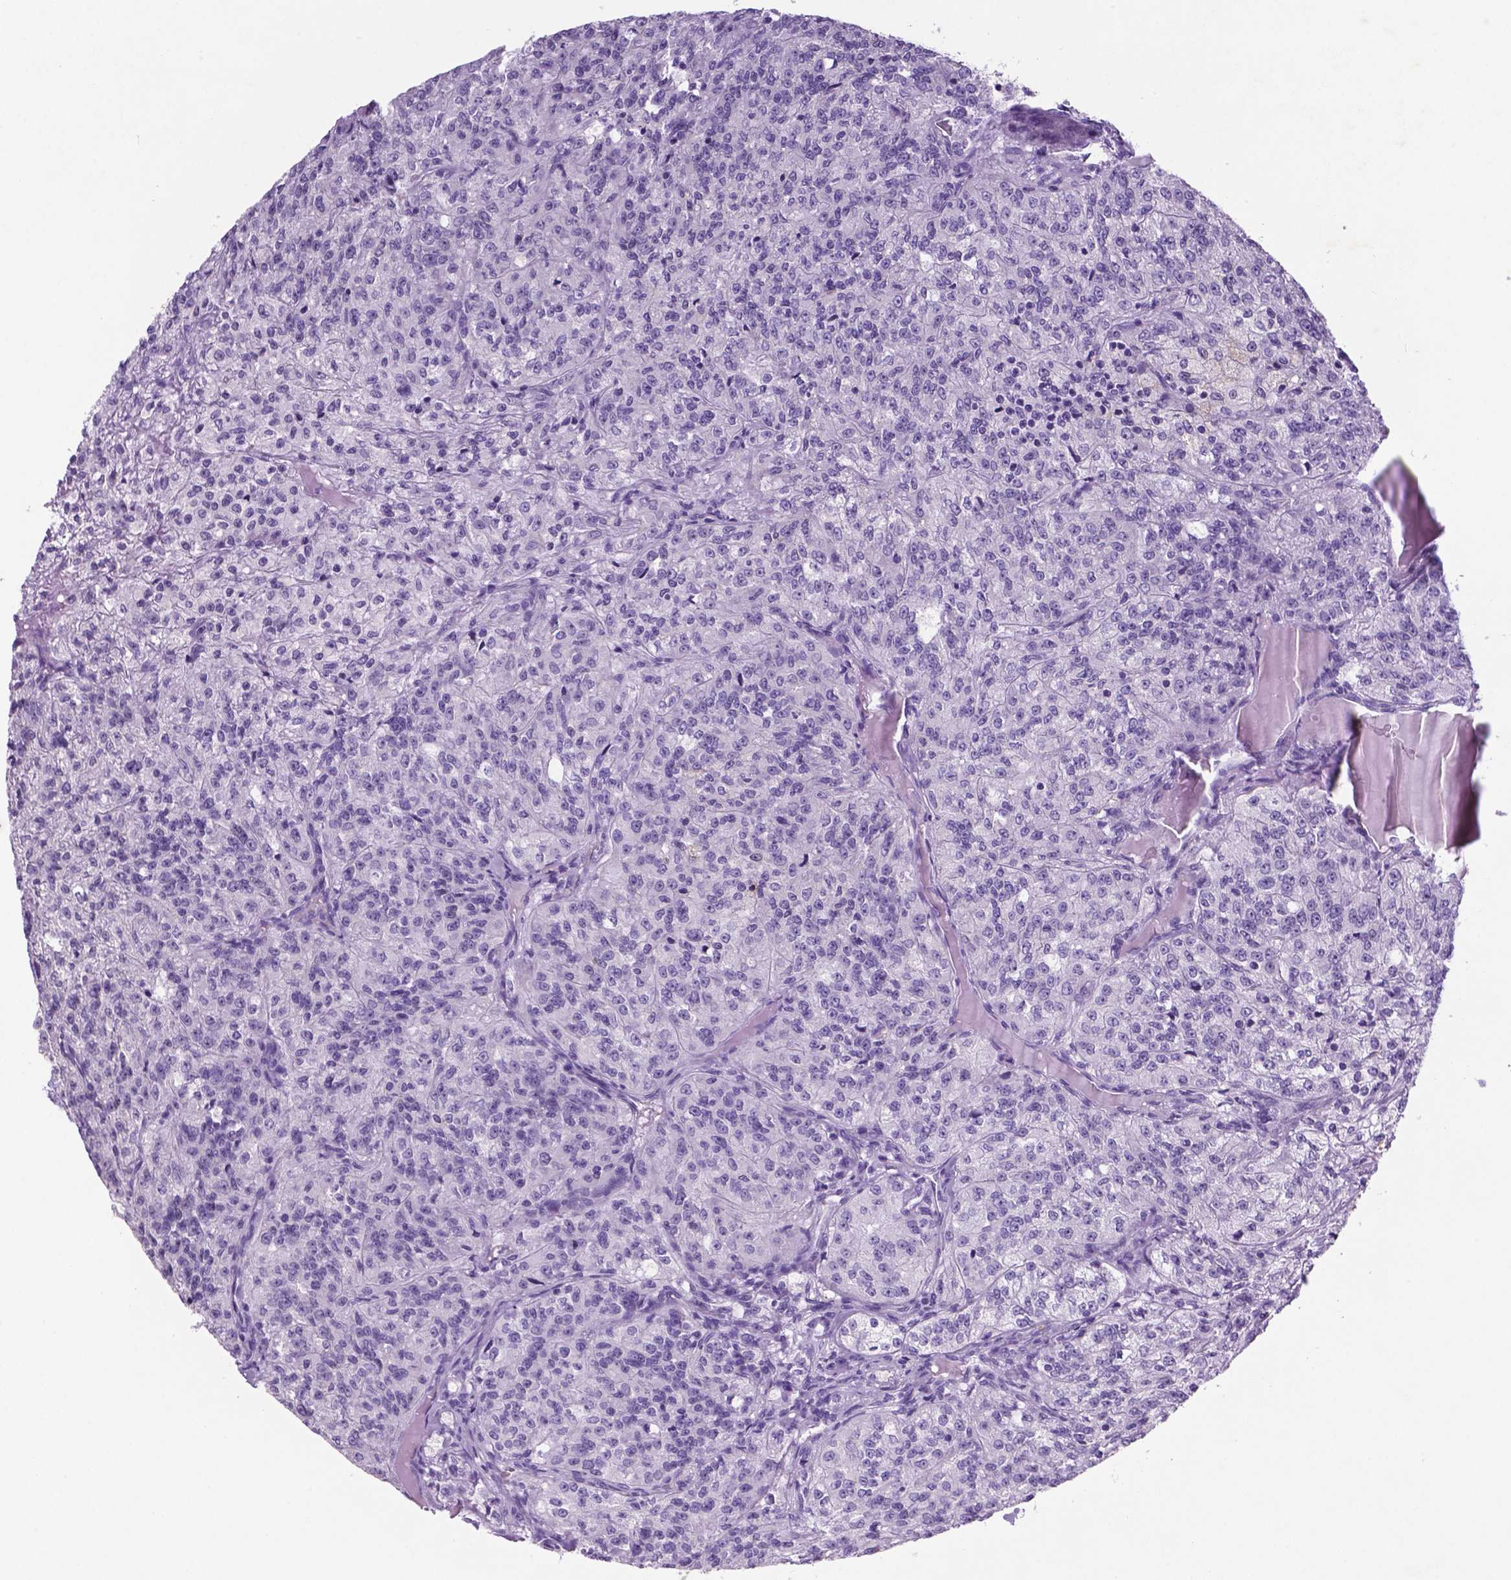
{"staining": {"intensity": "negative", "quantity": "none", "location": "none"}, "tissue": "renal cancer", "cell_type": "Tumor cells", "image_type": "cancer", "snomed": [{"axis": "morphology", "description": "Adenocarcinoma, NOS"}, {"axis": "topography", "description": "Kidney"}], "caption": "Protein analysis of renal cancer displays no significant staining in tumor cells. (Immunohistochemistry, brightfield microscopy, high magnification).", "gene": "C18orf21", "patient": {"sex": "female", "age": 63}}